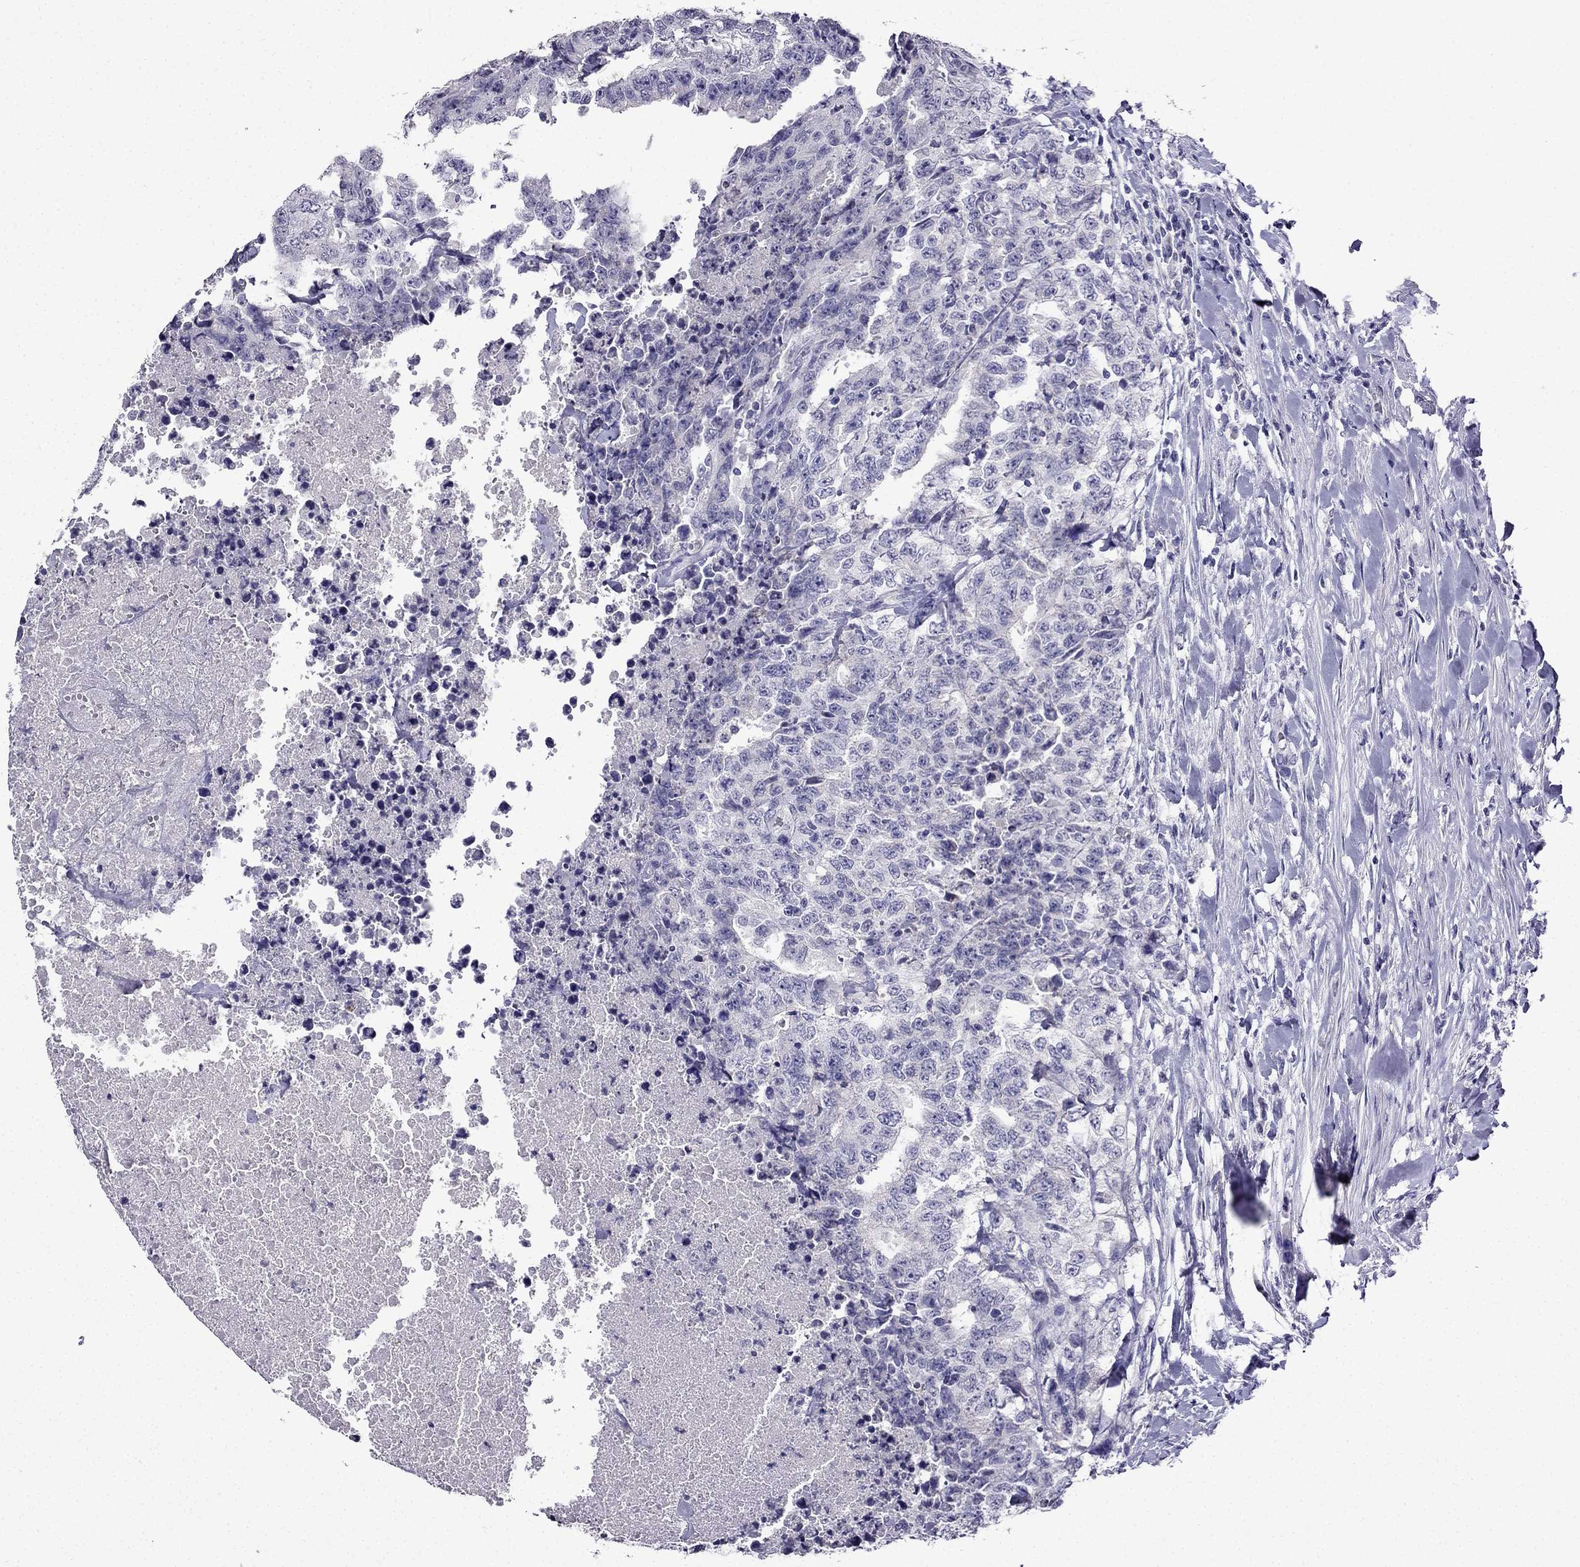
{"staining": {"intensity": "negative", "quantity": "none", "location": "none"}, "tissue": "testis cancer", "cell_type": "Tumor cells", "image_type": "cancer", "snomed": [{"axis": "morphology", "description": "Carcinoma, Embryonal, NOS"}, {"axis": "topography", "description": "Testis"}], "caption": "An image of human testis embryonal carcinoma is negative for staining in tumor cells.", "gene": "DNAH17", "patient": {"sex": "male", "age": 24}}